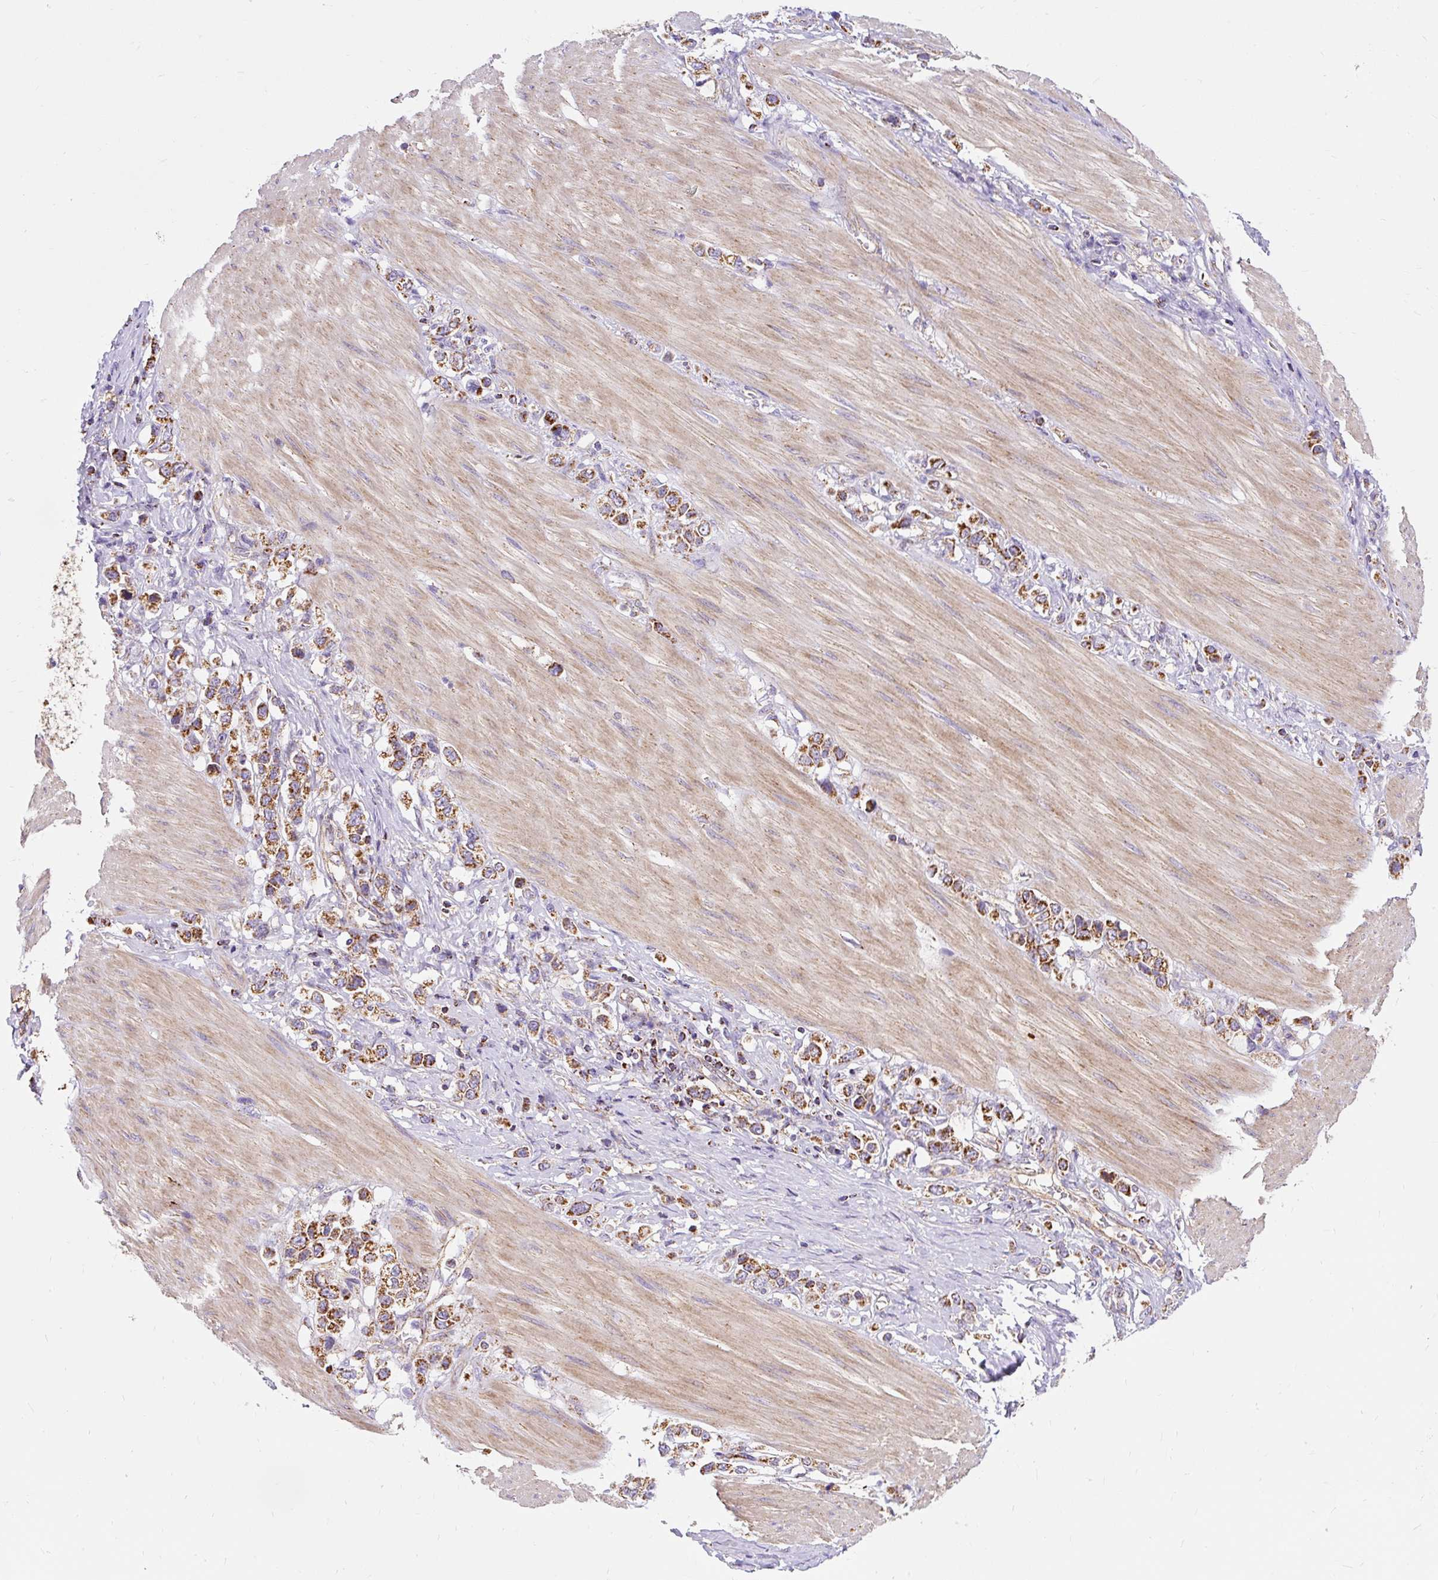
{"staining": {"intensity": "strong", "quantity": ">75%", "location": "cytoplasmic/membranous"}, "tissue": "stomach cancer", "cell_type": "Tumor cells", "image_type": "cancer", "snomed": [{"axis": "morphology", "description": "Adenocarcinoma, NOS"}, {"axis": "topography", "description": "Stomach"}], "caption": "Protein staining displays strong cytoplasmic/membranous staining in about >75% of tumor cells in stomach cancer (adenocarcinoma).", "gene": "CEP290", "patient": {"sex": "female", "age": 65}}